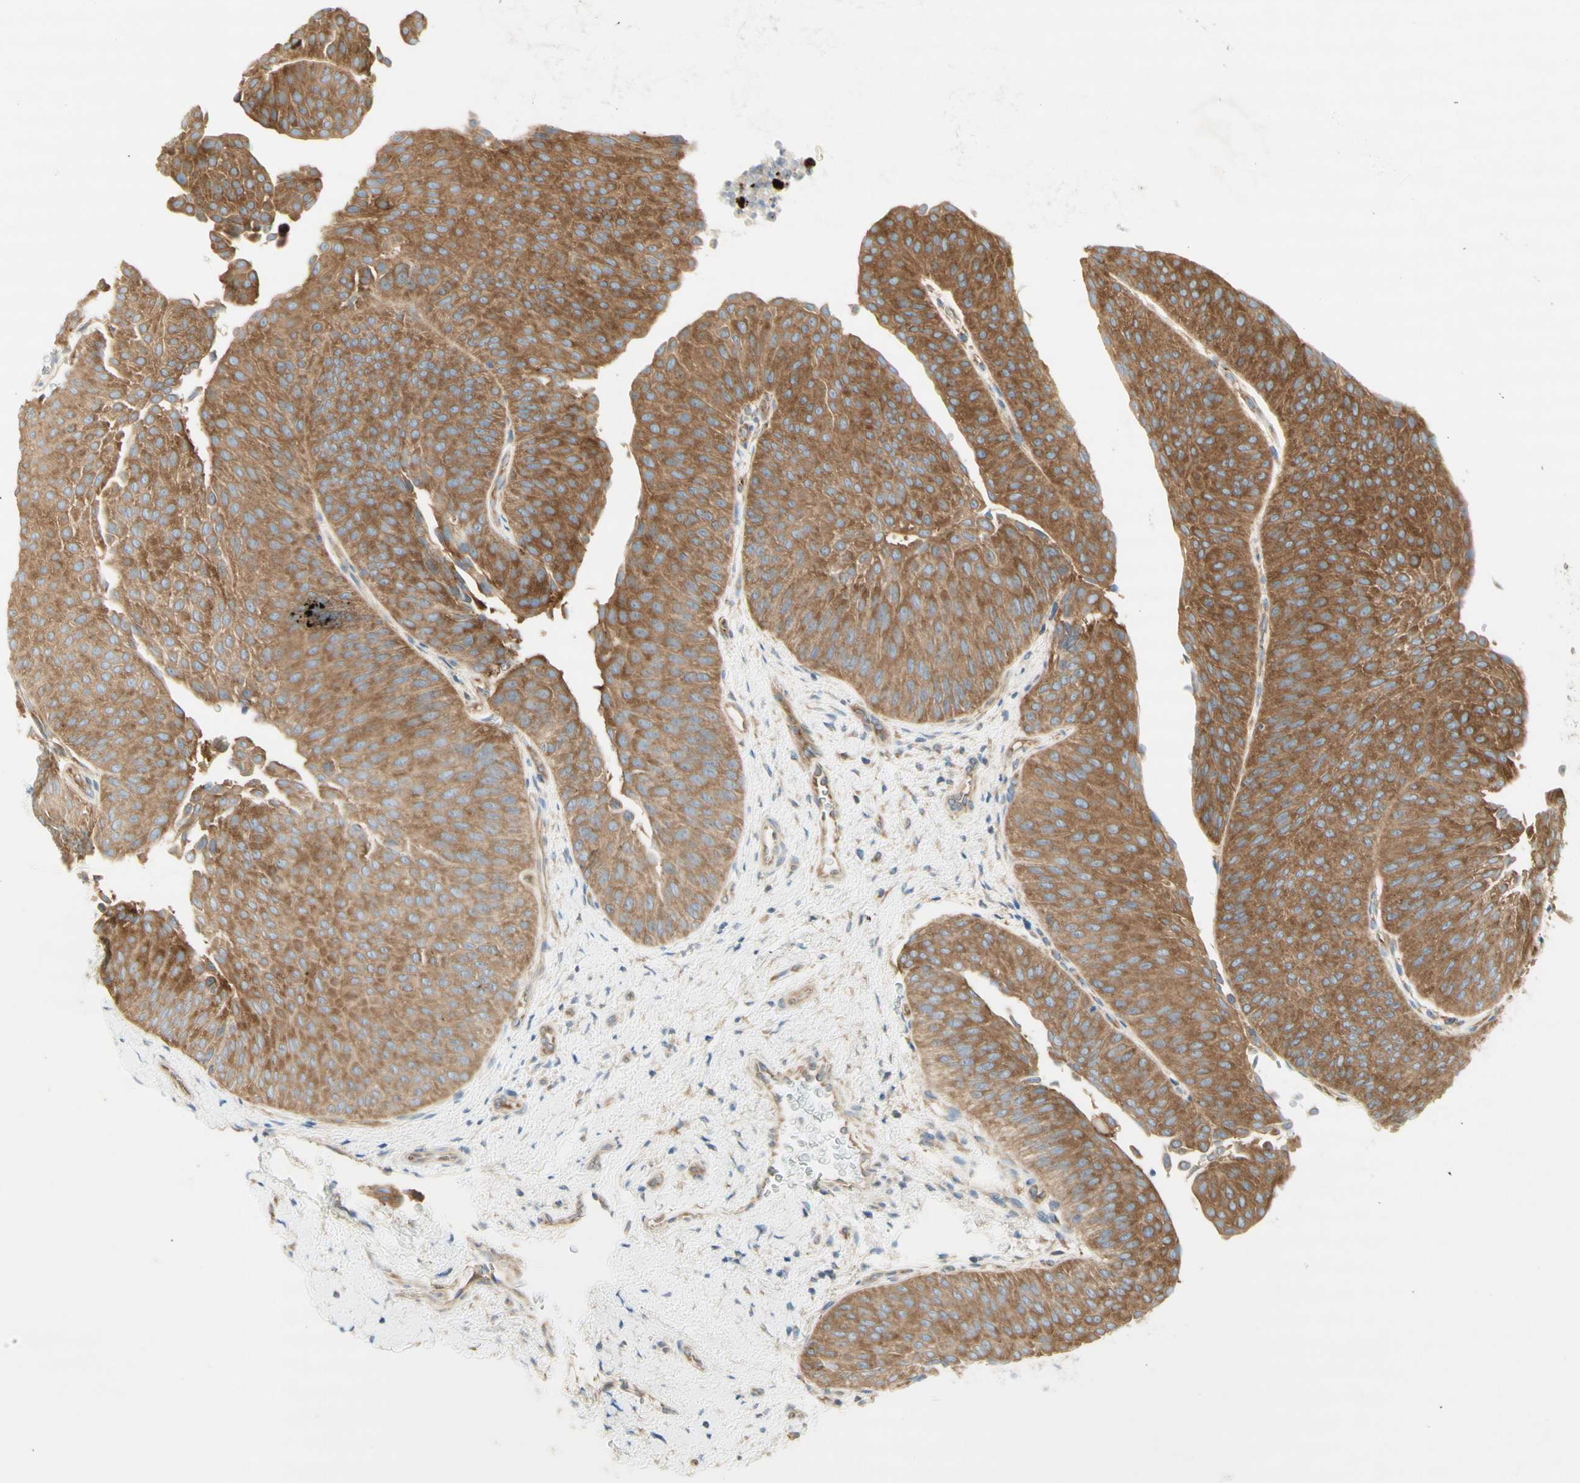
{"staining": {"intensity": "moderate", "quantity": ">75%", "location": "cytoplasmic/membranous"}, "tissue": "urothelial cancer", "cell_type": "Tumor cells", "image_type": "cancer", "snomed": [{"axis": "morphology", "description": "Urothelial carcinoma, Low grade"}, {"axis": "topography", "description": "Urinary bladder"}], "caption": "Urothelial cancer stained with DAB IHC demonstrates medium levels of moderate cytoplasmic/membranous expression in approximately >75% of tumor cells.", "gene": "DYNC1H1", "patient": {"sex": "female", "age": 60}}